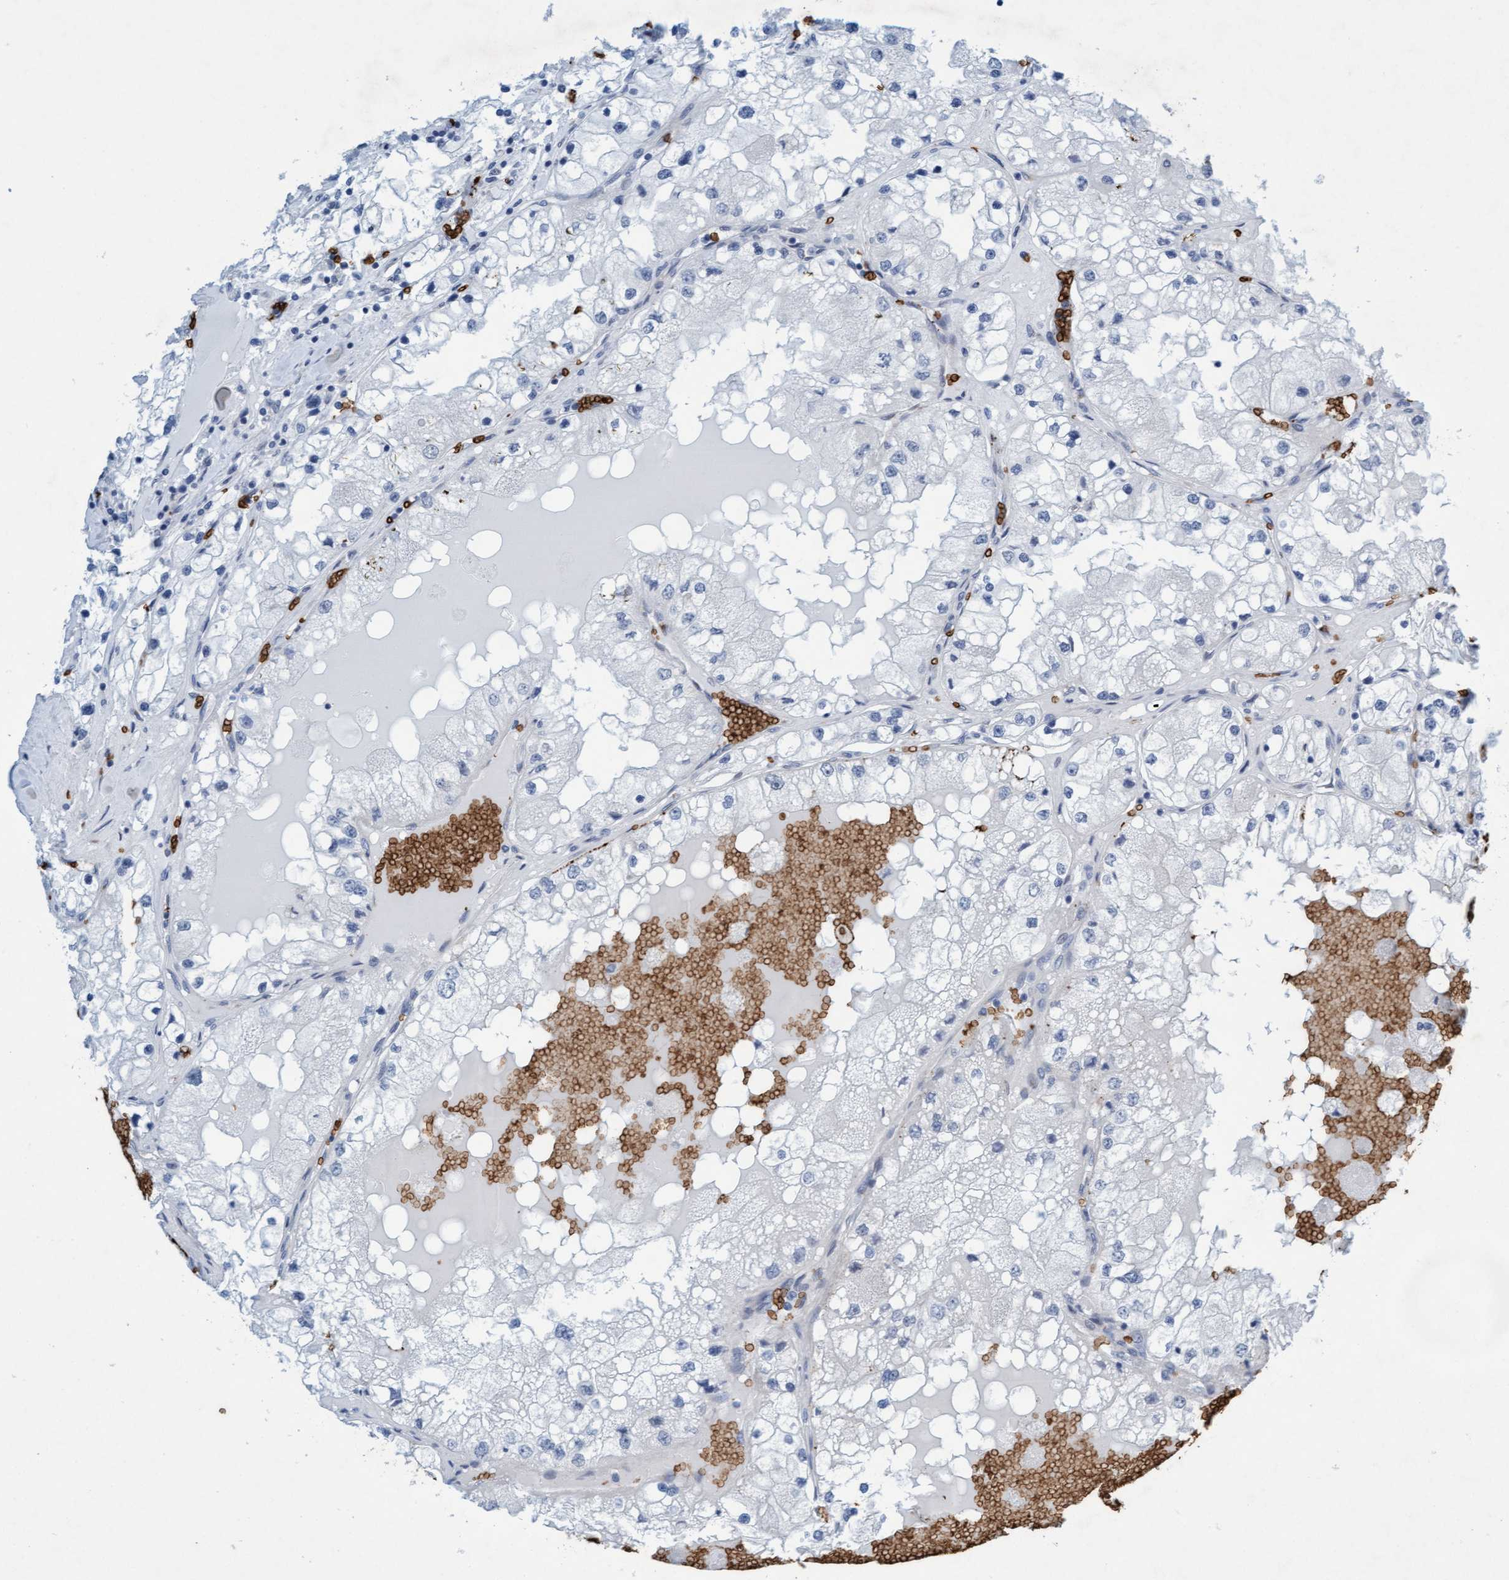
{"staining": {"intensity": "negative", "quantity": "none", "location": "none"}, "tissue": "renal cancer", "cell_type": "Tumor cells", "image_type": "cancer", "snomed": [{"axis": "morphology", "description": "Adenocarcinoma, NOS"}, {"axis": "topography", "description": "Kidney"}], "caption": "Tumor cells show no significant protein positivity in renal adenocarcinoma.", "gene": "SPEM2", "patient": {"sex": "male", "age": 68}}